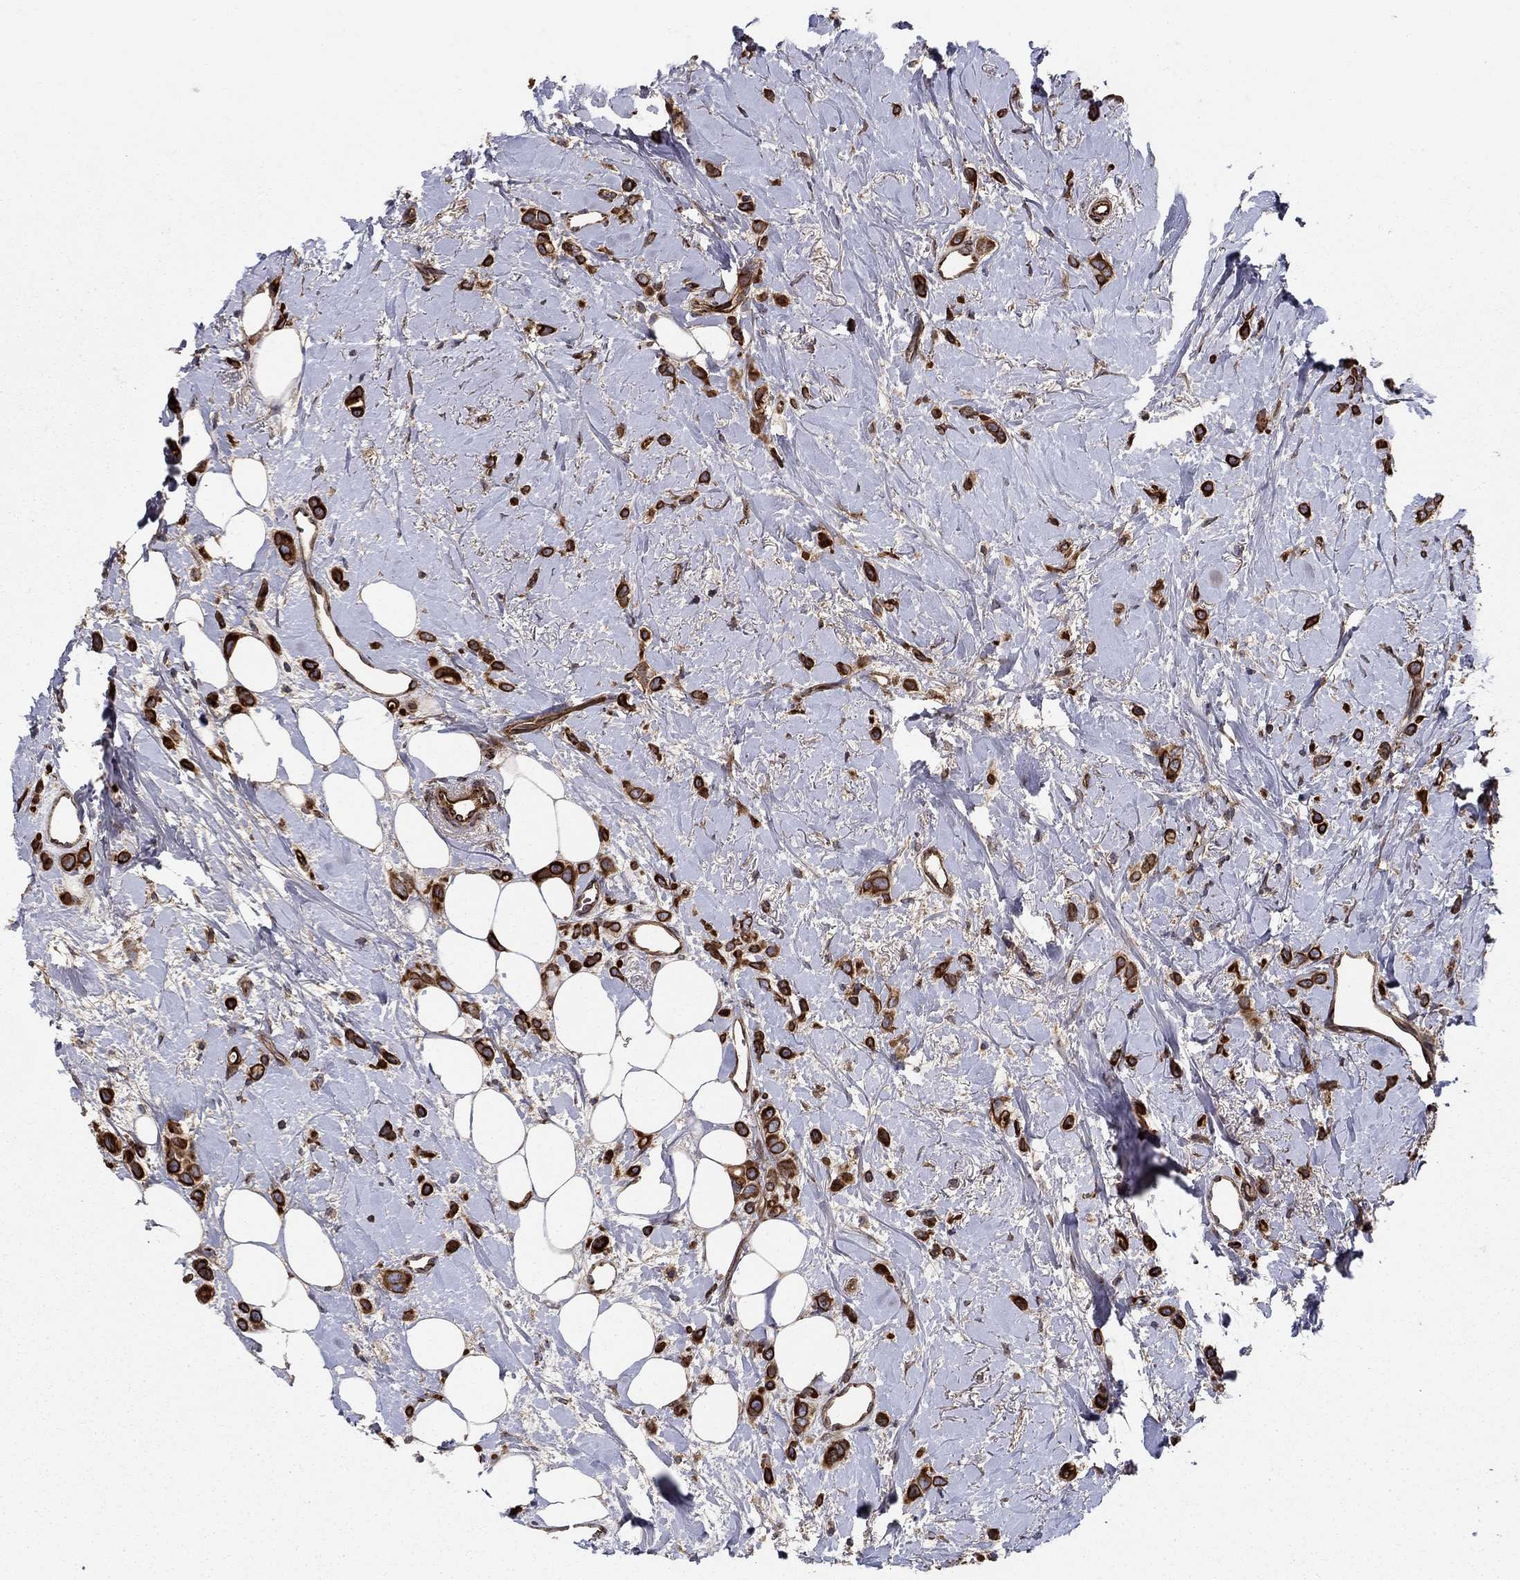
{"staining": {"intensity": "strong", "quantity": ">75%", "location": "cytoplasmic/membranous"}, "tissue": "breast cancer", "cell_type": "Tumor cells", "image_type": "cancer", "snomed": [{"axis": "morphology", "description": "Lobular carcinoma"}, {"axis": "topography", "description": "Breast"}], "caption": "Tumor cells exhibit high levels of strong cytoplasmic/membranous staining in about >75% of cells in breast lobular carcinoma. (DAB (3,3'-diaminobenzidine) IHC with brightfield microscopy, high magnification).", "gene": "BMERB1", "patient": {"sex": "female", "age": 66}}